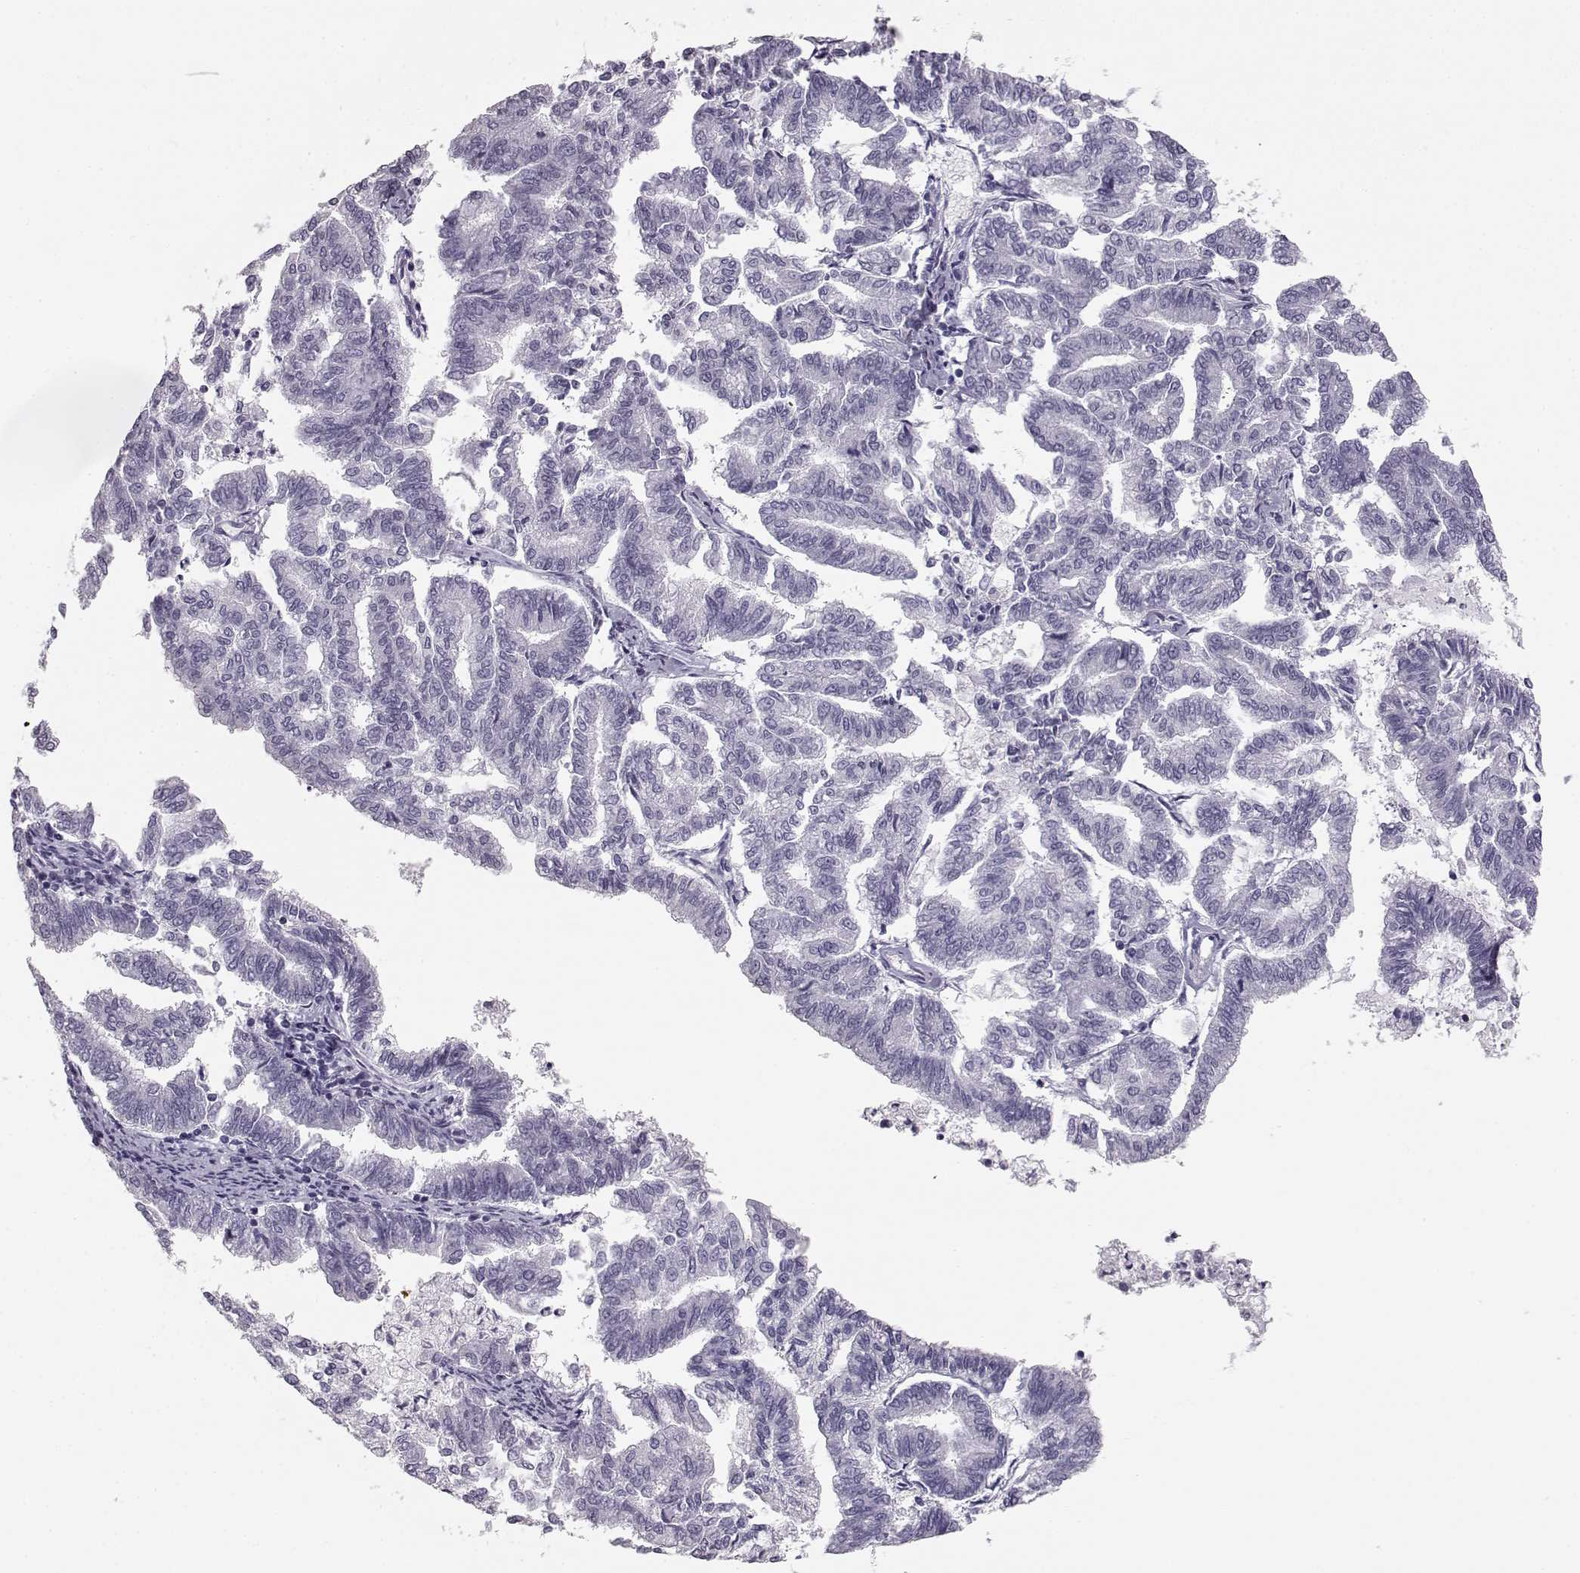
{"staining": {"intensity": "negative", "quantity": "none", "location": "none"}, "tissue": "endometrial cancer", "cell_type": "Tumor cells", "image_type": "cancer", "snomed": [{"axis": "morphology", "description": "Adenocarcinoma, NOS"}, {"axis": "topography", "description": "Endometrium"}], "caption": "Immunohistochemical staining of human endometrial adenocarcinoma exhibits no significant positivity in tumor cells. (DAB immunohistochemistry (IHC), high magnification).", "gene": "BFSP2", "patient": {"sex": "female", "age": 79}}